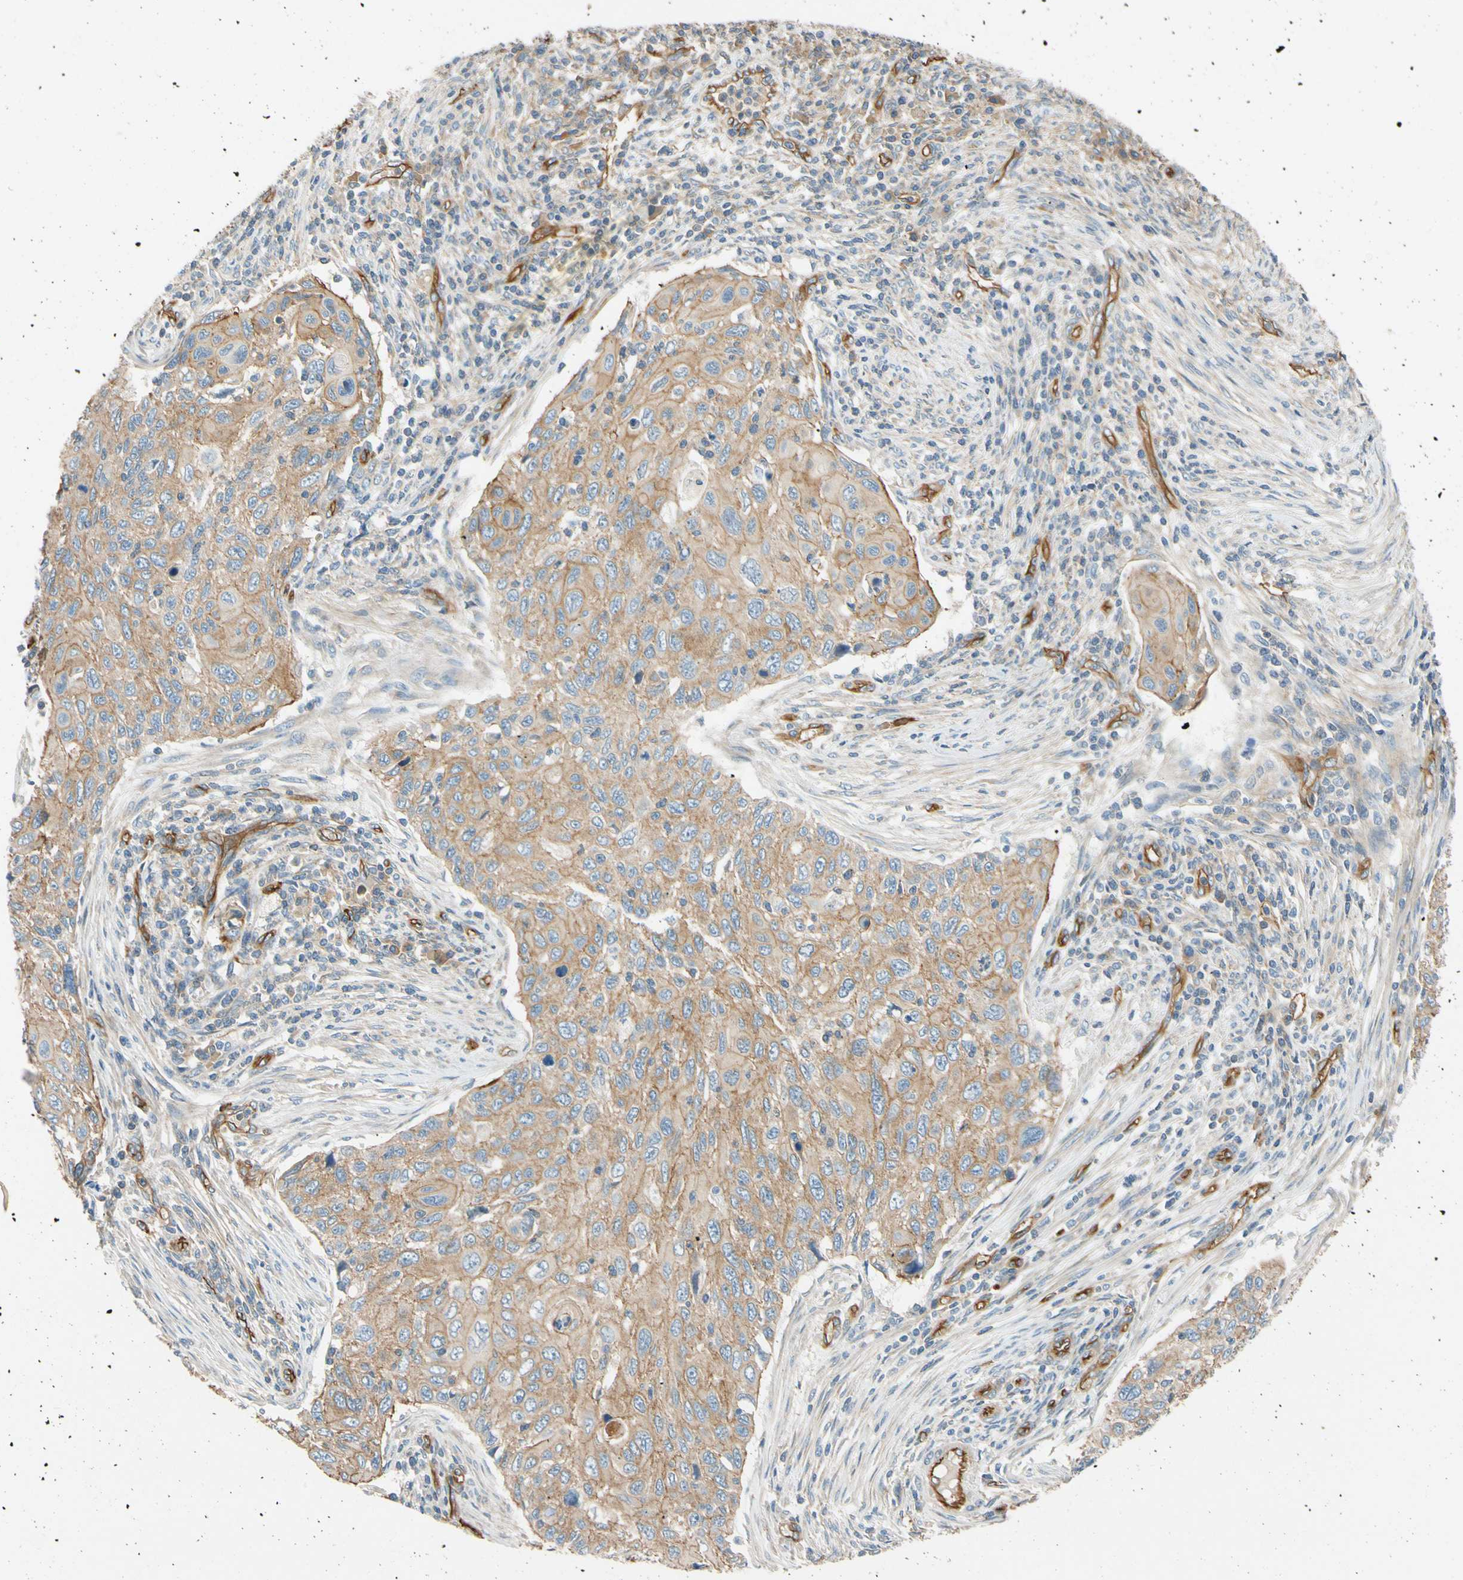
{"staining": {"intensity": "moderate", "quantity": "25%-75%", "location": "cytoplasmic/membranous"}, "tissue": "cervical cancer", "cell_type": "Tumor cells", "image_type": "cancer", "snomed": [{"axis": "morphology", "description": "Squamous cell carcinoma, NOS"}, {"axis": "topography", "description": "Cervix"}], "caption": "Approximately 25%-75% of tumor cells in human cervical cancer exhibit moderate cytoplasmic/membranous protein expression as visualized by brown immunohistochemical staining.", "gene": "SPTAN1", "patient": {"sex": "female", "age": 70}}